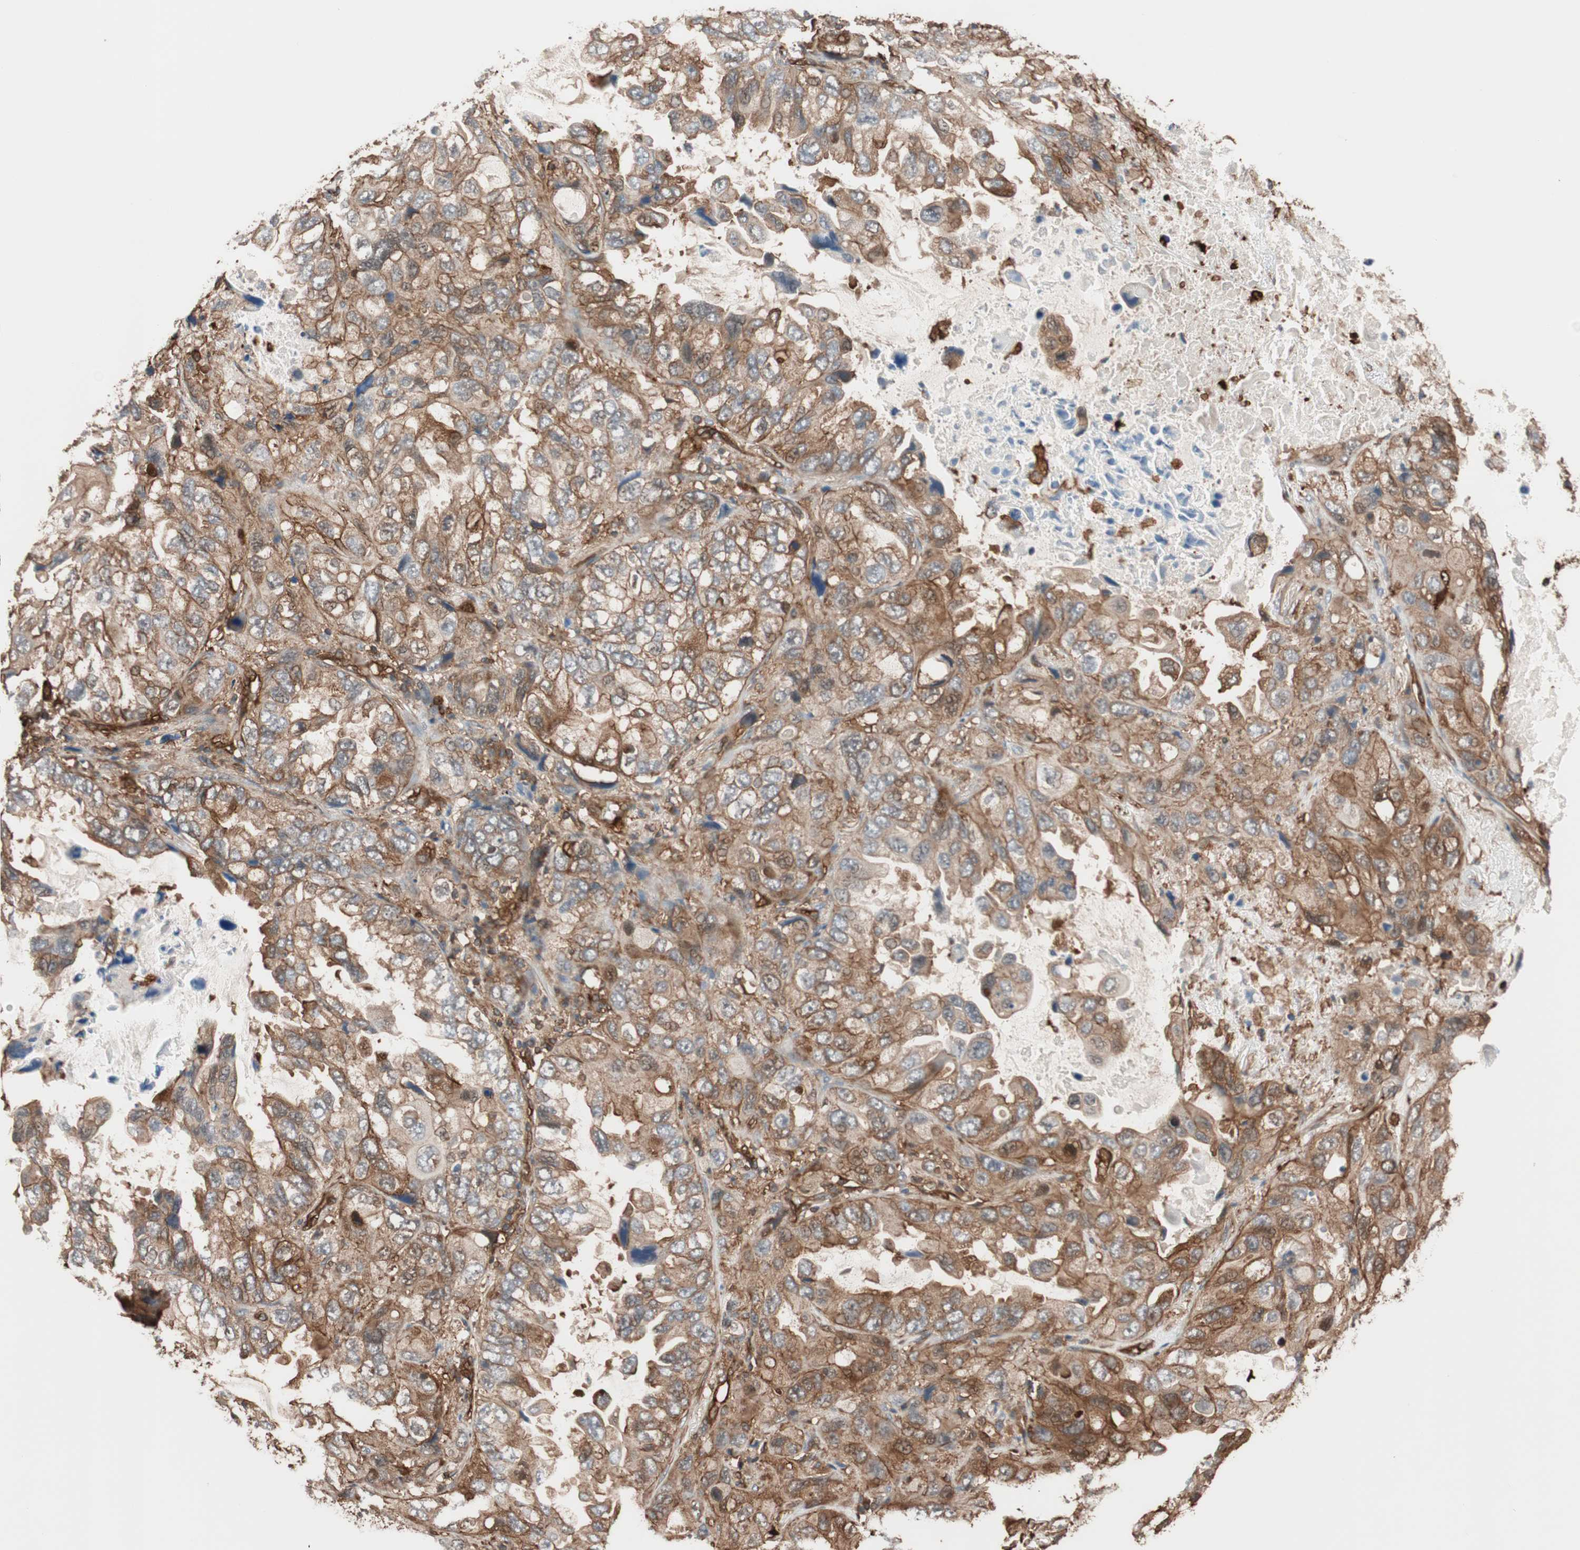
{"staining": {"intensity": "moderate", "quantity": ">75%", "location": "cytoplasmic/membranous"}, "tissue": "lung cancer", "cell_type": "Tumor cells", "image_type": "cancer", "snomed": [{"axis": "morphology", "description": "Squamous cell carcinoma, NOS"}, {"axis": "topography", "description": "Lung"}], "caption": "Immunohistochemical staining of lung cancer shows medium levels of moderate cytoplasmic/membranous protein expression in about >75% of tumor cells. (Stains: DAB in brown, nuclei in blue, Microscopy: brightfield microscopy at high magnification).", "gene": "VASP", "patient": {"sex": "female", "age": 73}}